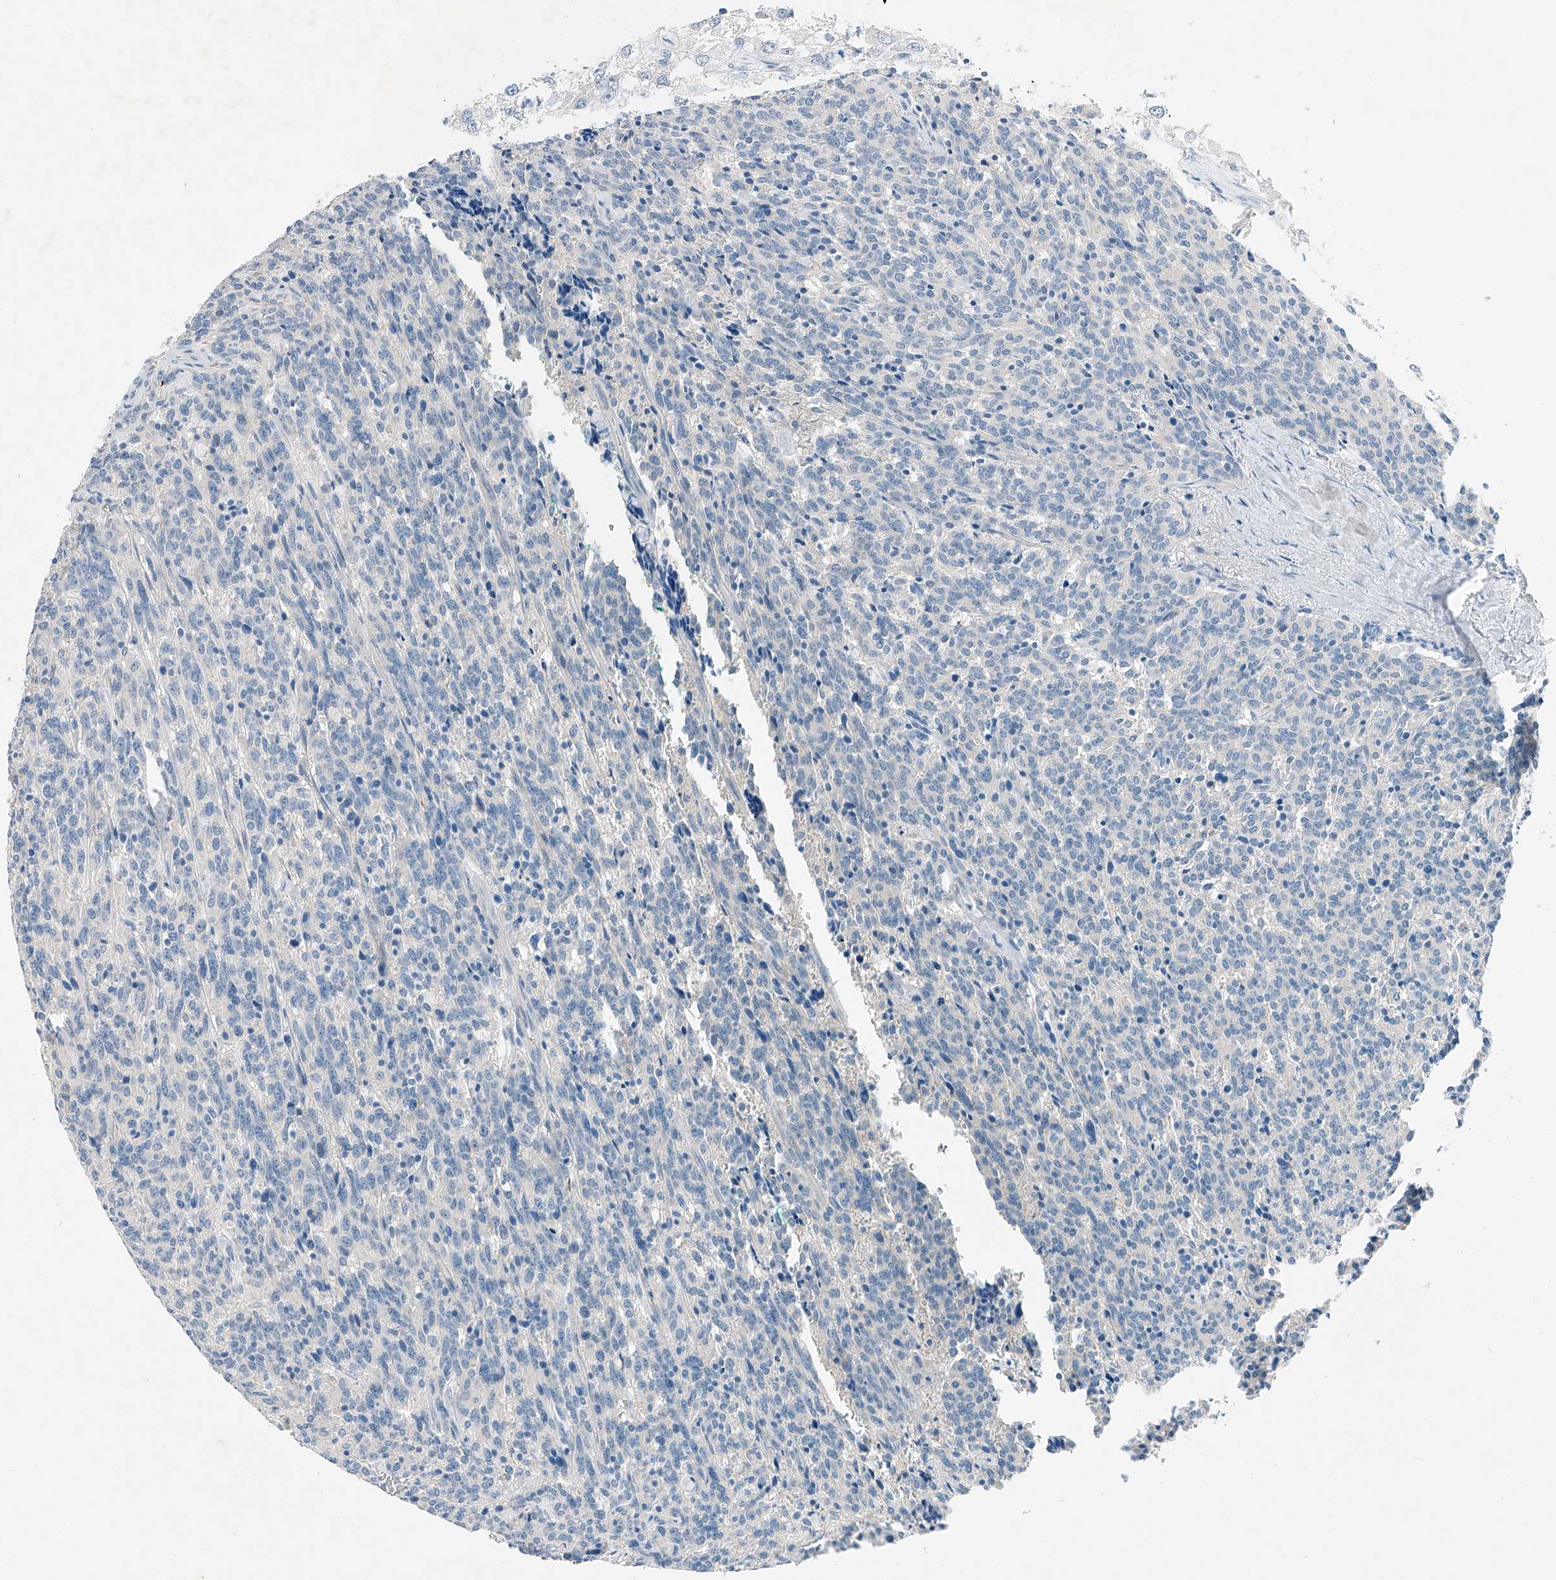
{"staining": {"intensity": "negative", "quantity": "none", "location": "none"}, "tissue": "carcinoid", "cell_type": "Tumor cells", "image_type": "cancer", "snomed": [{"axis": "morphology", "description": "Carcinoid, malignant, NOS"}, {"axis": "topography", "description": "Lung"}], "caption": "The immunohistochemistry histopathology image has no significant expression in tumor cells of malignant carcinoid tissue. (DAB IHC with hematoxylin counter stain).", "gene": "MDGA1", "patient": {"sex": "female", "age": 46}}